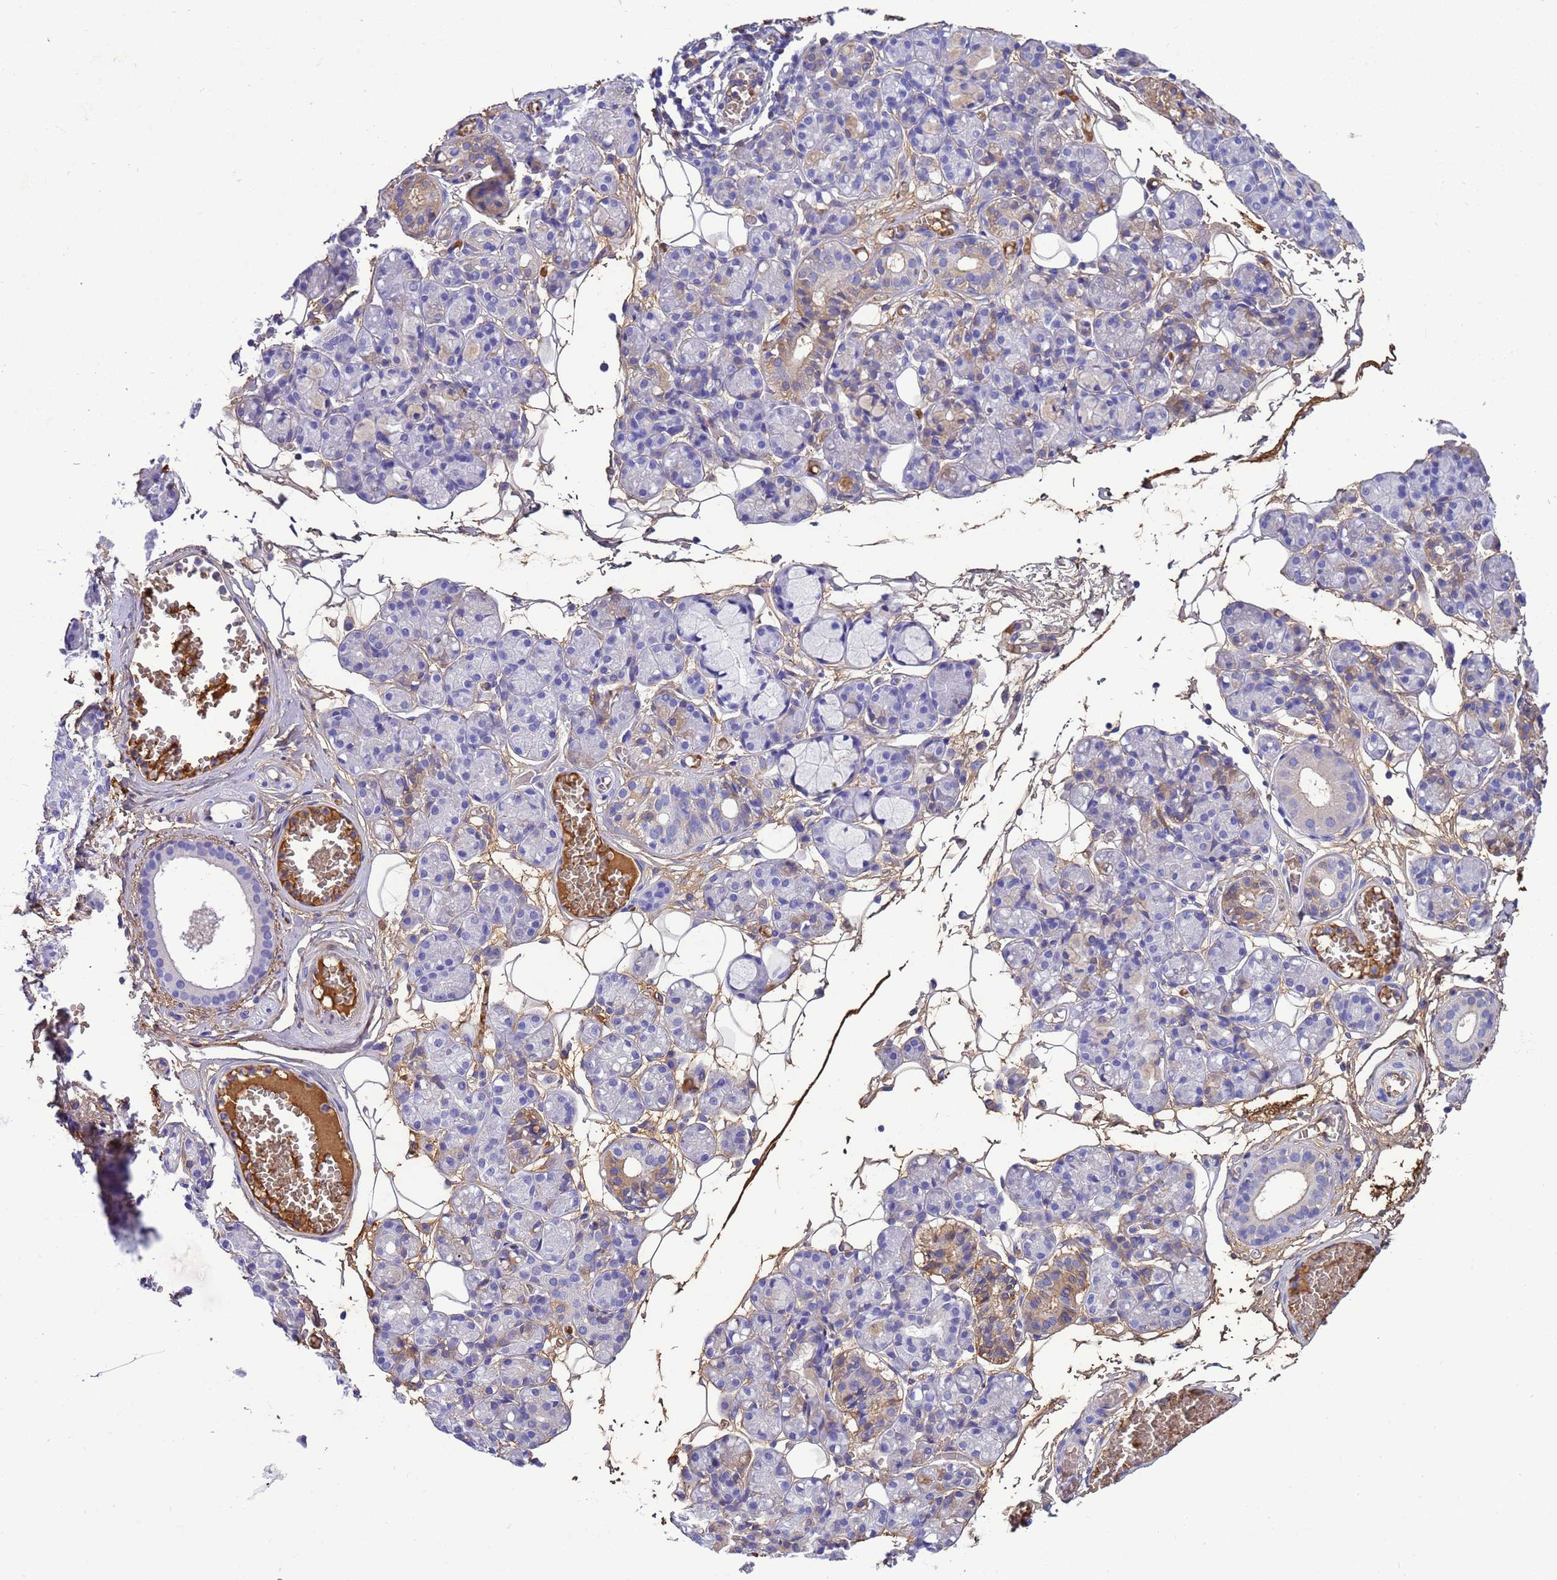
{"staining": {"intensity": "moderate", "quantity": "<25%", "location": "cytoplasmic/membranous"}, "tissue": "salivary gland", "cell_type": "Glandular cells", "image_type": "normal", "snomed": [{"axis": "morphology", "description": "Normal tissue, NOS"}, {"axis": "topography", "description": "Salivary gland"}], "caption": "About <25% of glandular cells in unremarkable human salivary gland show moderate cytoplasmic/membranous protein positivity as visualized by brown immunohistochemical staining.", "gene": "H1", "patient": {"sex": "male", "age": 63}}